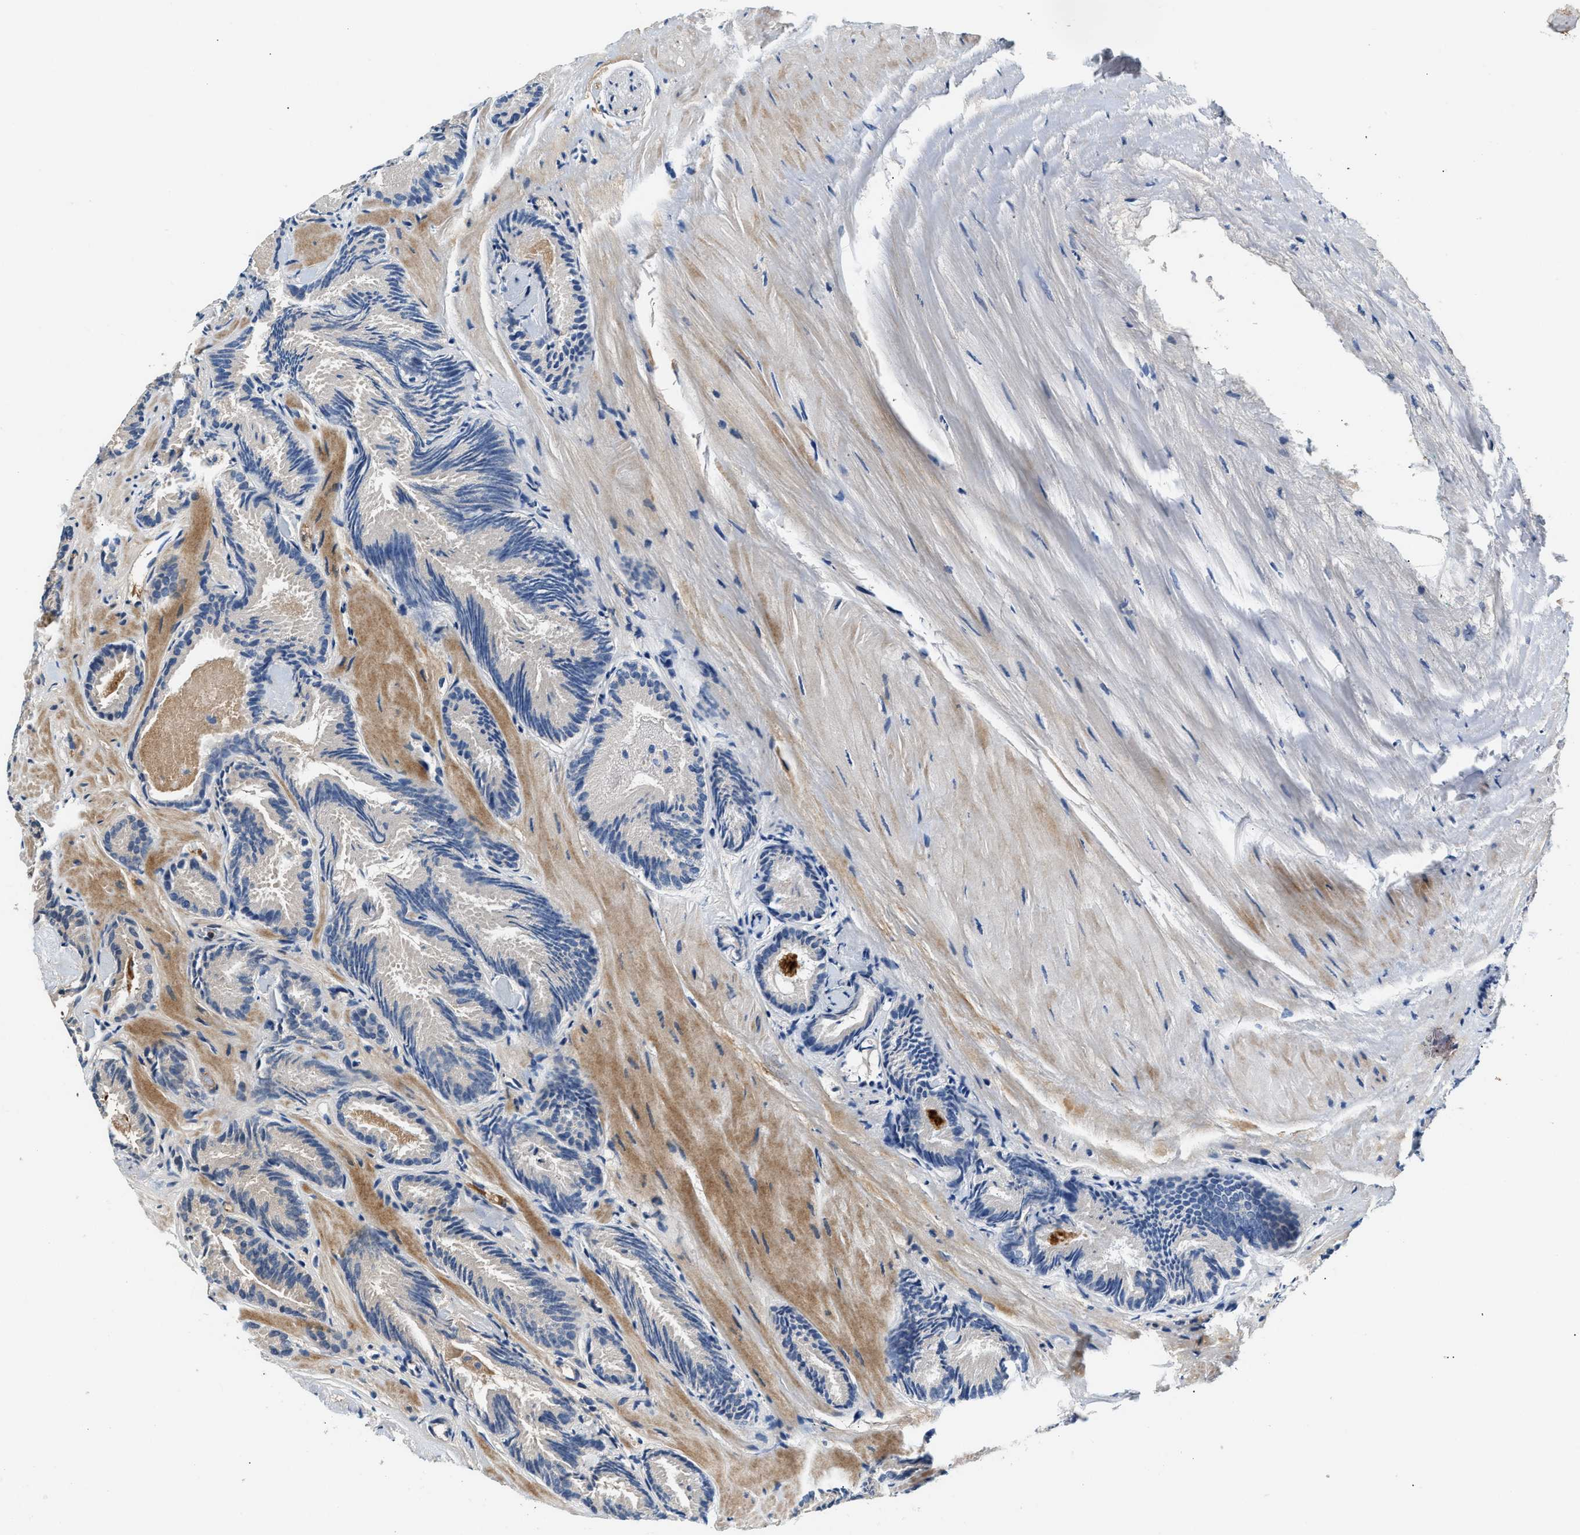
{"staining": {"intensity": "negative", "quantity": "none", "location": "none"}, "tissue": "prostate cancer", "cell_type": "Tumor cells", "image_type": "cancer", "snomed": [{"axis": "morphology", "description": "Adenocarcinoma, Low grade"}, {"axis": "topography", "description": "Prostate"}], "caption": "Tumor cells show no significant protein expression in prostate cancer (adenocarcinoma (low-grade)).", "gene": "TUT7", "patient": {"sex": "male", "age": 51}}